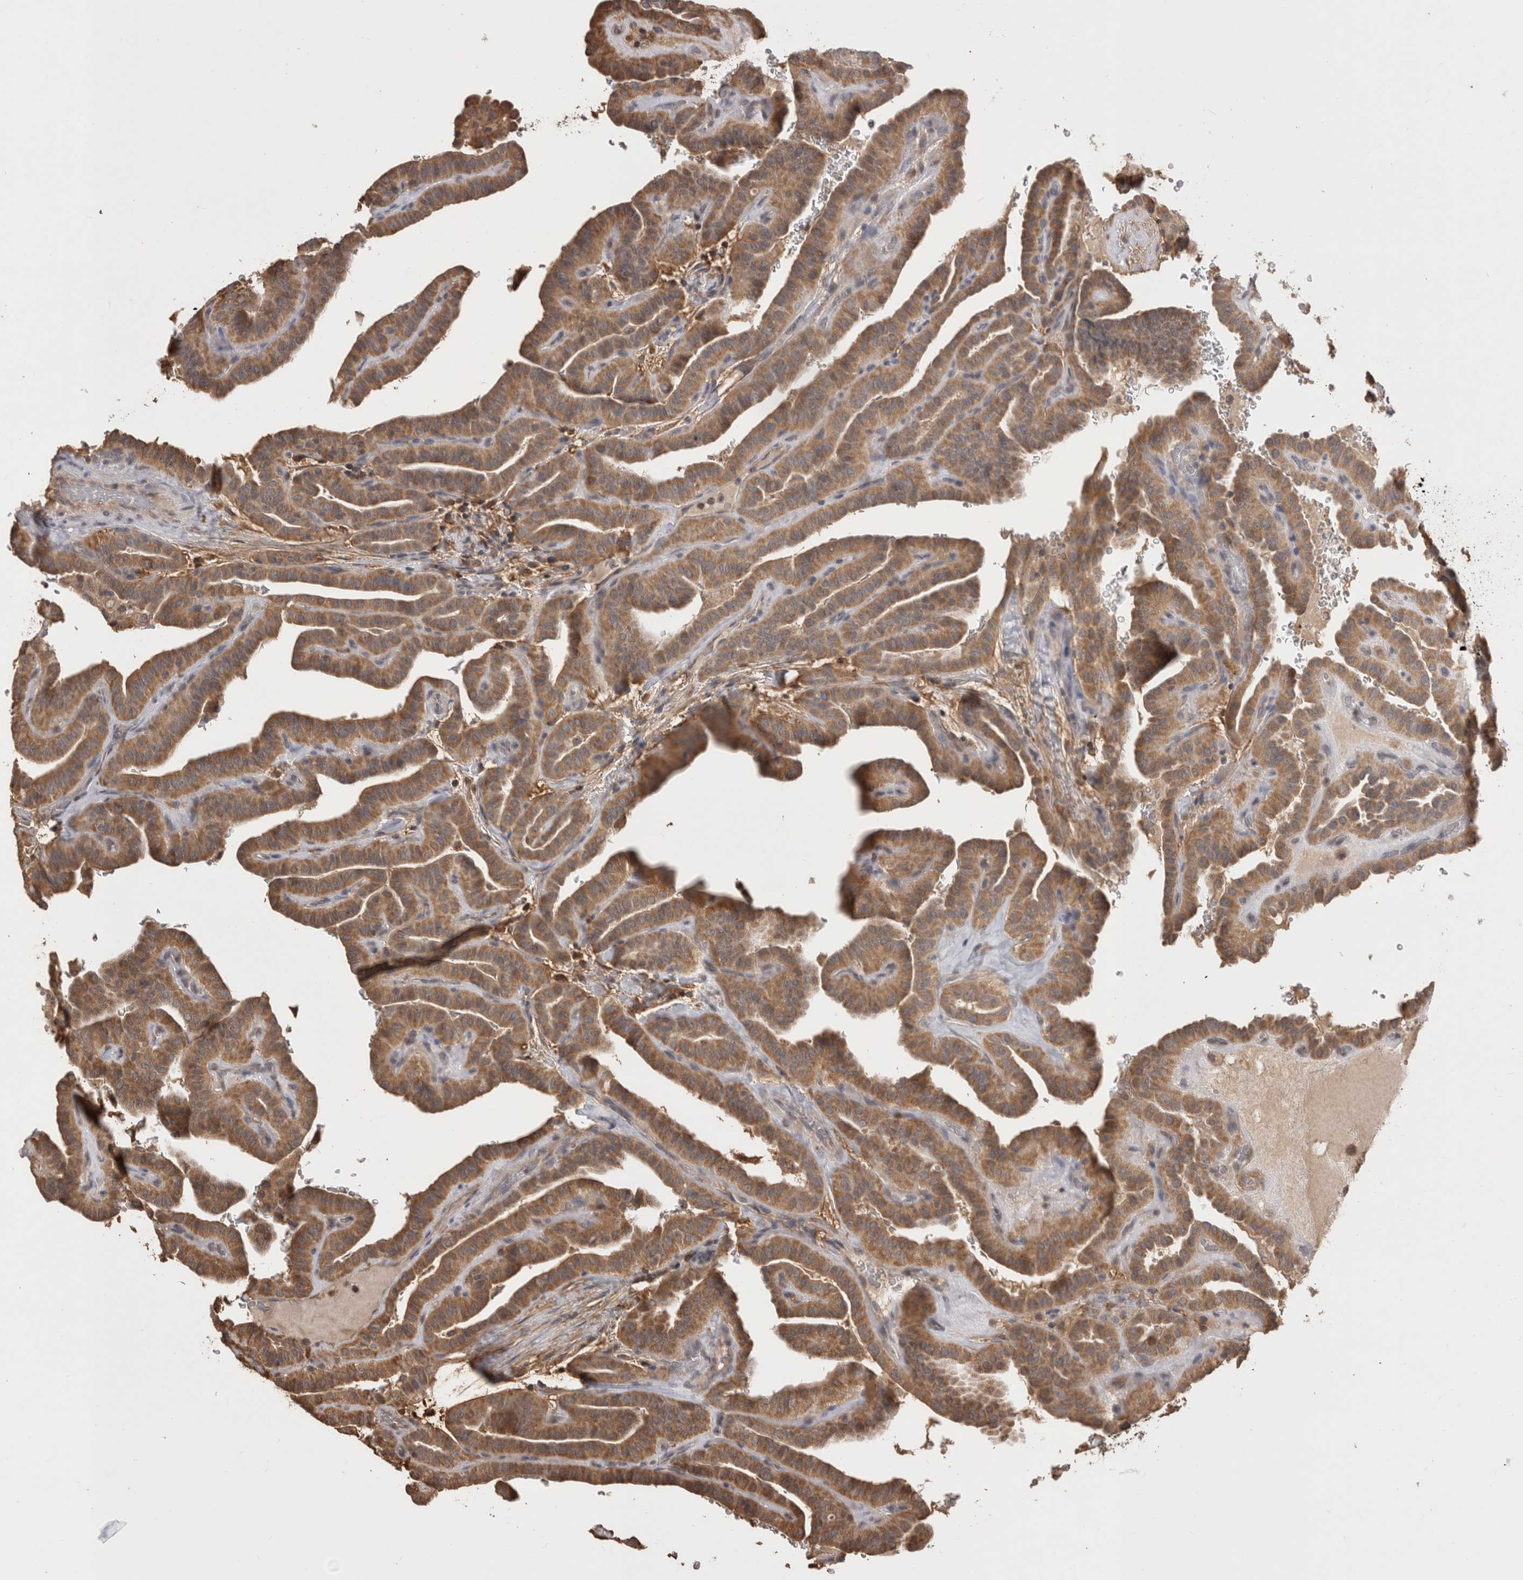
{"staining": {"intensity": "moderate", "quantity": ">75%", "location": "cytoplasmic/membranous"}, "tissue": "thyroid cancer", "cell_type": "Tumor cells", "image_type": "cancer", "snomed": [{"axis": "morphology", "description": "Papillary adenocarcinoma, NOS"}, {"axis": "topography", "description": "Thyroid gland"}], "caption": "Immunohistochemical staining of human thyroid cancer shows medium levels of moderate cytoplasmic/membranous staining in about >75% of tumor cells. Ihc stains the protein in brown and the nuclei are stained blue.", "gene": "PREP", "patient": {"sex": "male", "age": 77}}